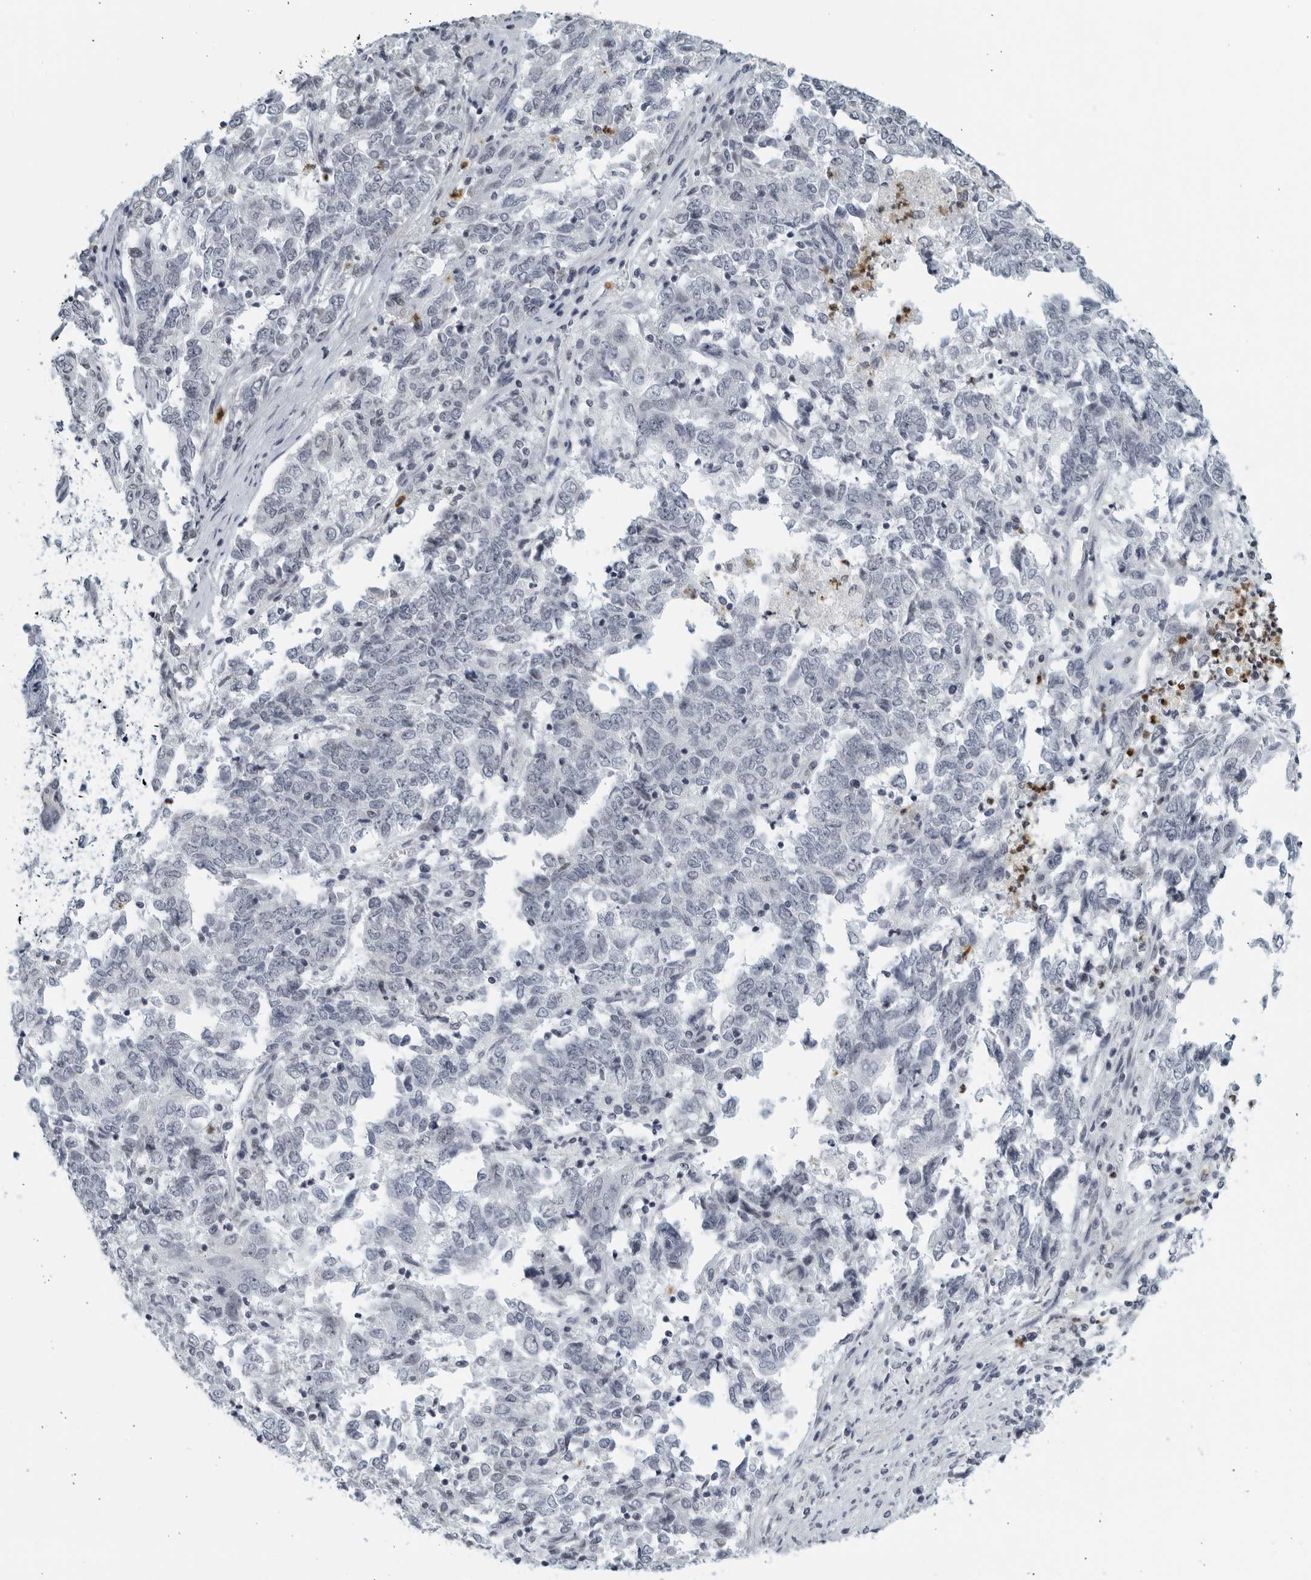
{"staining": {"intensity": "negative", "quantity": "none", "location": "none"}, "tissue": "endometrial cancer", "cell_type": "Tumor cells", "image_type": "cancer", "snomed": [{"axis": "morphology", "description": "Adenocarcinoma, NOS"}, {"axis": "topography", "description": "Endometrium"}], "caption": "Human adenocarcinoma (endometrial) stained for a protein using immunohistochemistry (IHC) displays no staining in tumor cells.", "gene": "KLK7", "patient": {"sex": "female", "age": 80}}